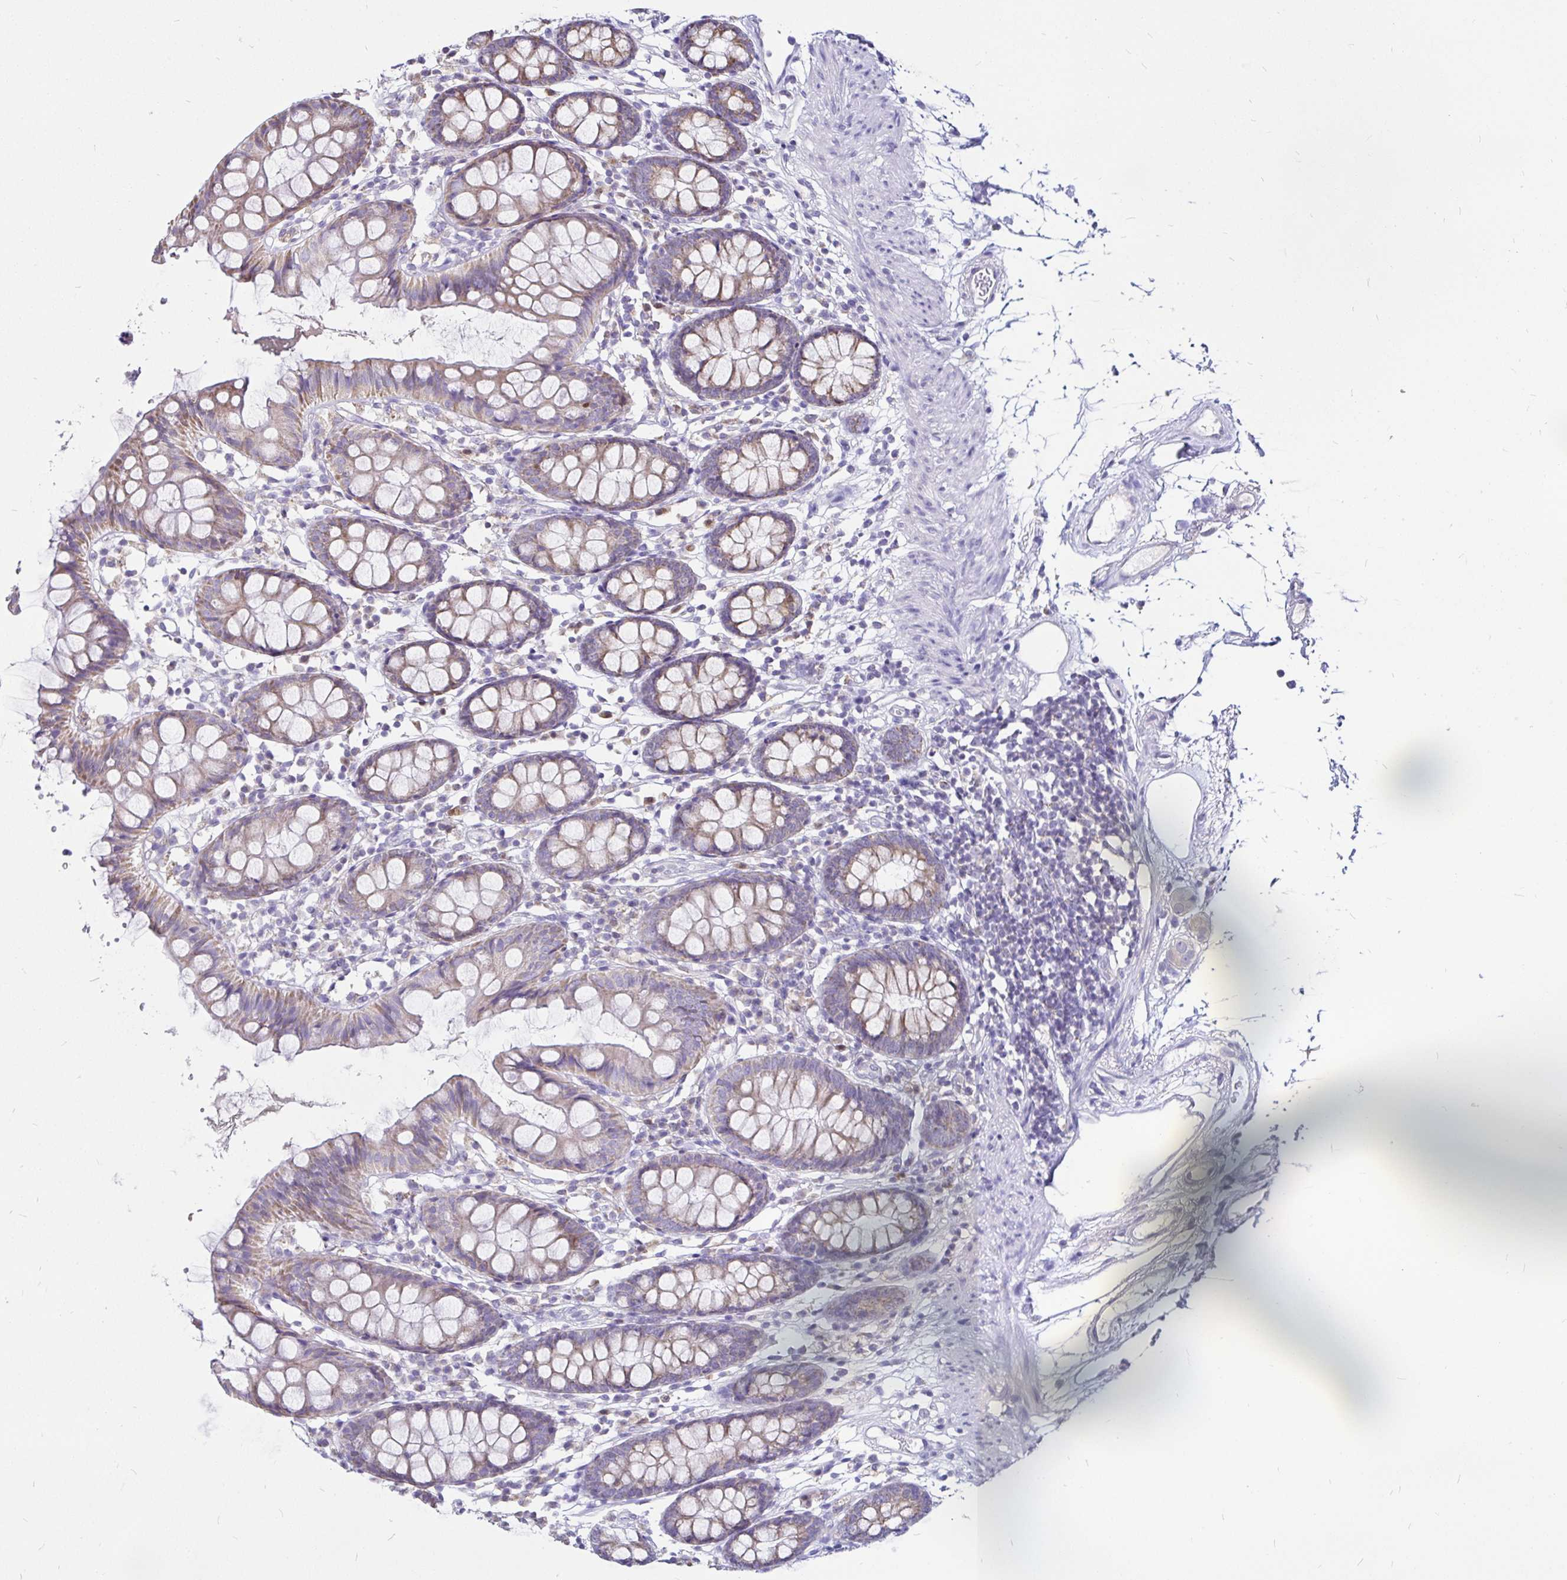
{"staining": {"intensity": "negative", "quantity": "none", "location": "none"}, "tissue": "colon", "cell_type": "Endothelial cells", "image_type": "normal", "snomed": [{"axis": "morphology", "description": "Normal tissue, NOS"}, {"axis": "topography", "description": "Colon"}], "caption": "Endothelial cells are negative for brown protein staining in benign colon. The staining was performed using DAB to visualize the protein expression in brown, while the nuclei were stained in blue with hematoxylin (Magnification: 20x).", "gene": "PGAM2", "patient": {"sex": "female", "age": 84}}